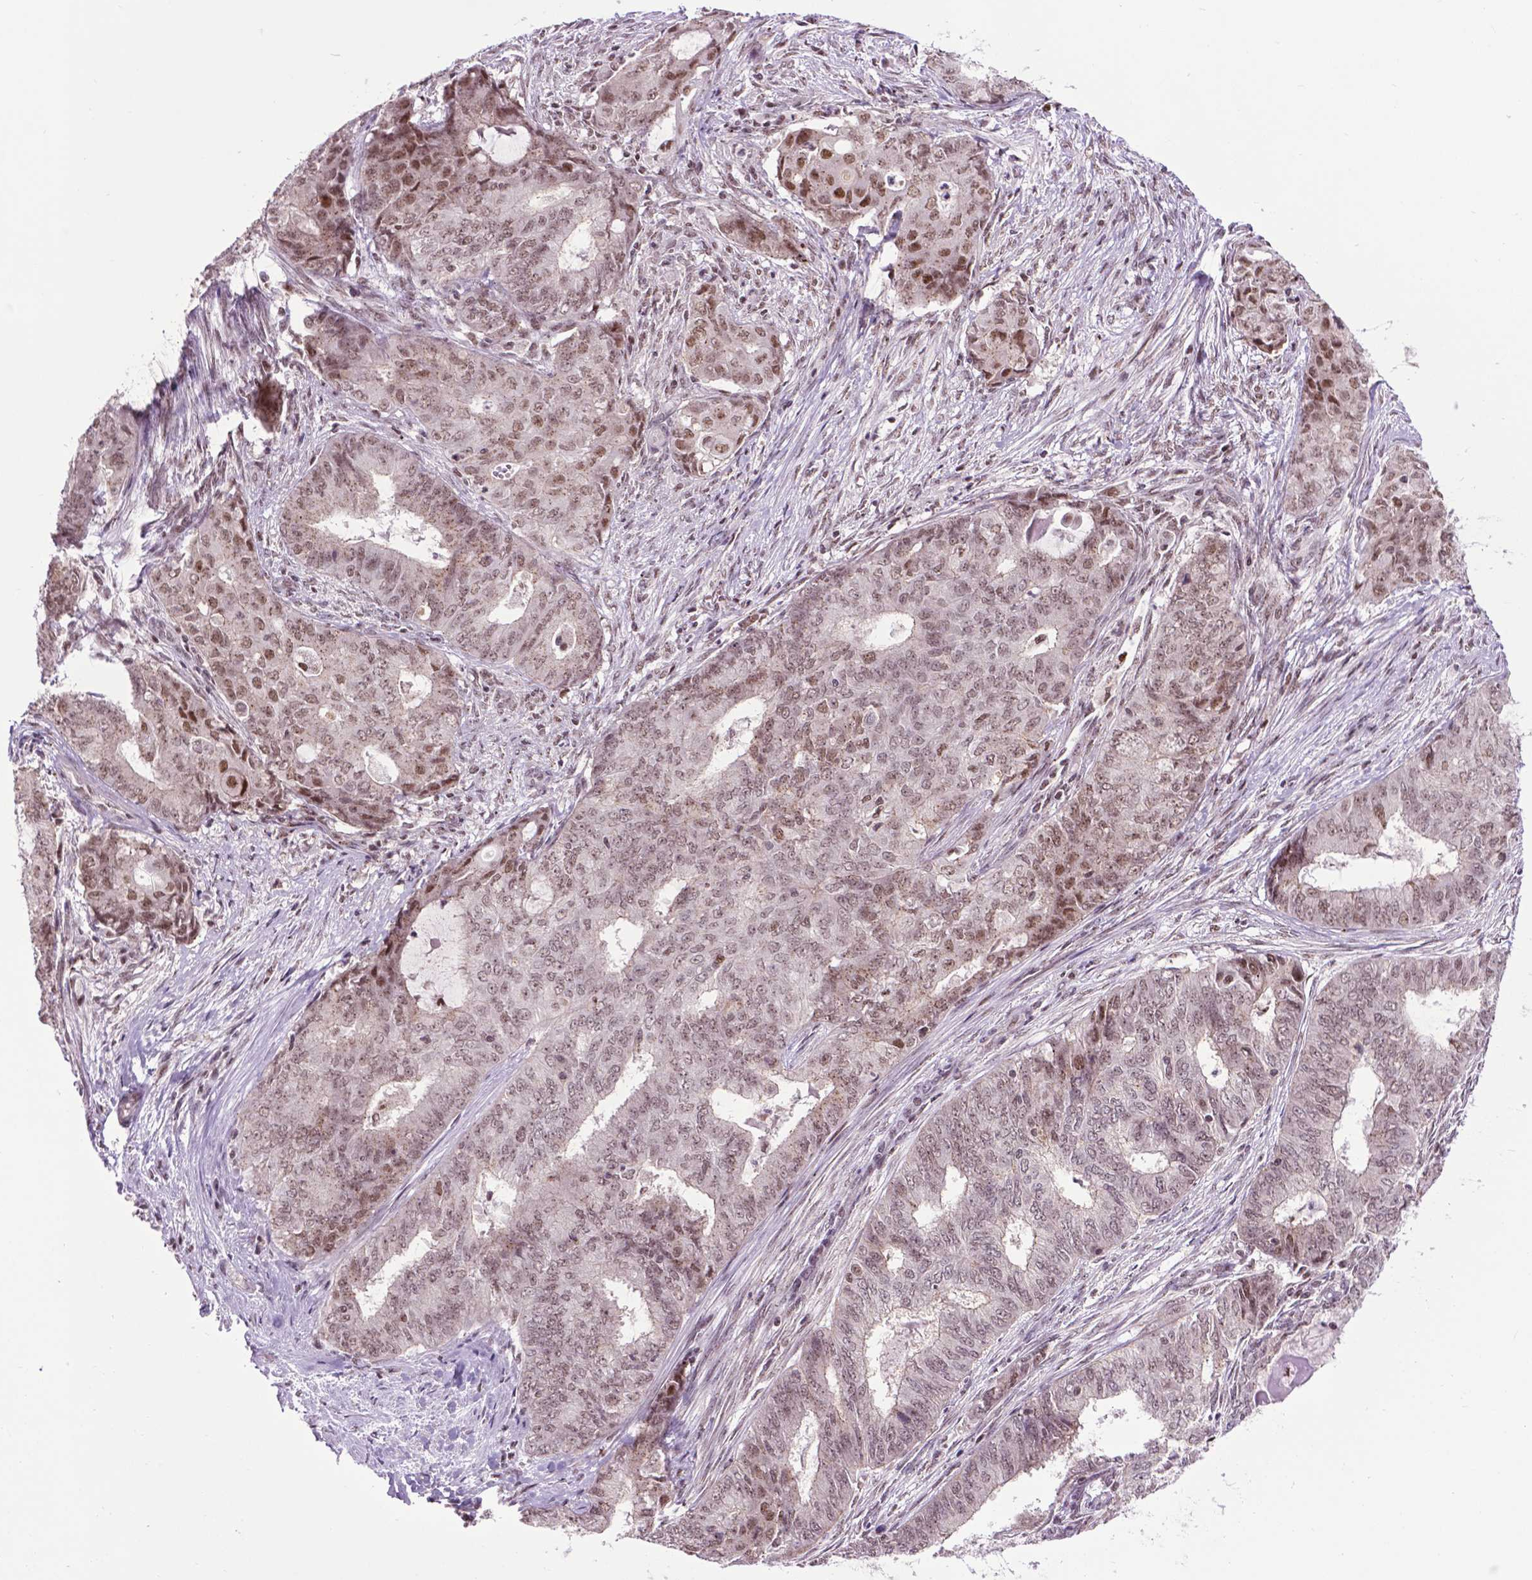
{"staining": {"intensity": "moderate", "quantity": ">75%", "location": "nuclear"}, "tissue": "endometrial cancer", "cell_type": "Tumor cells", "image_type": "cancer", "snomed": [{"axis": "morphology", "description": "Adenocarcinoma, NOS"}, {"axis": "topography", "description": "Endometrium"}], "caption": "Tumor cells reveal medium levels of moderate nuclear expression in approximately >75% of cells in human endometrial adenocarcinoma. (Brightfield microscopy of DAB IHC at high magnification).", "gene": "EAF1", "patient": {"sex": "female", "age": 62}}